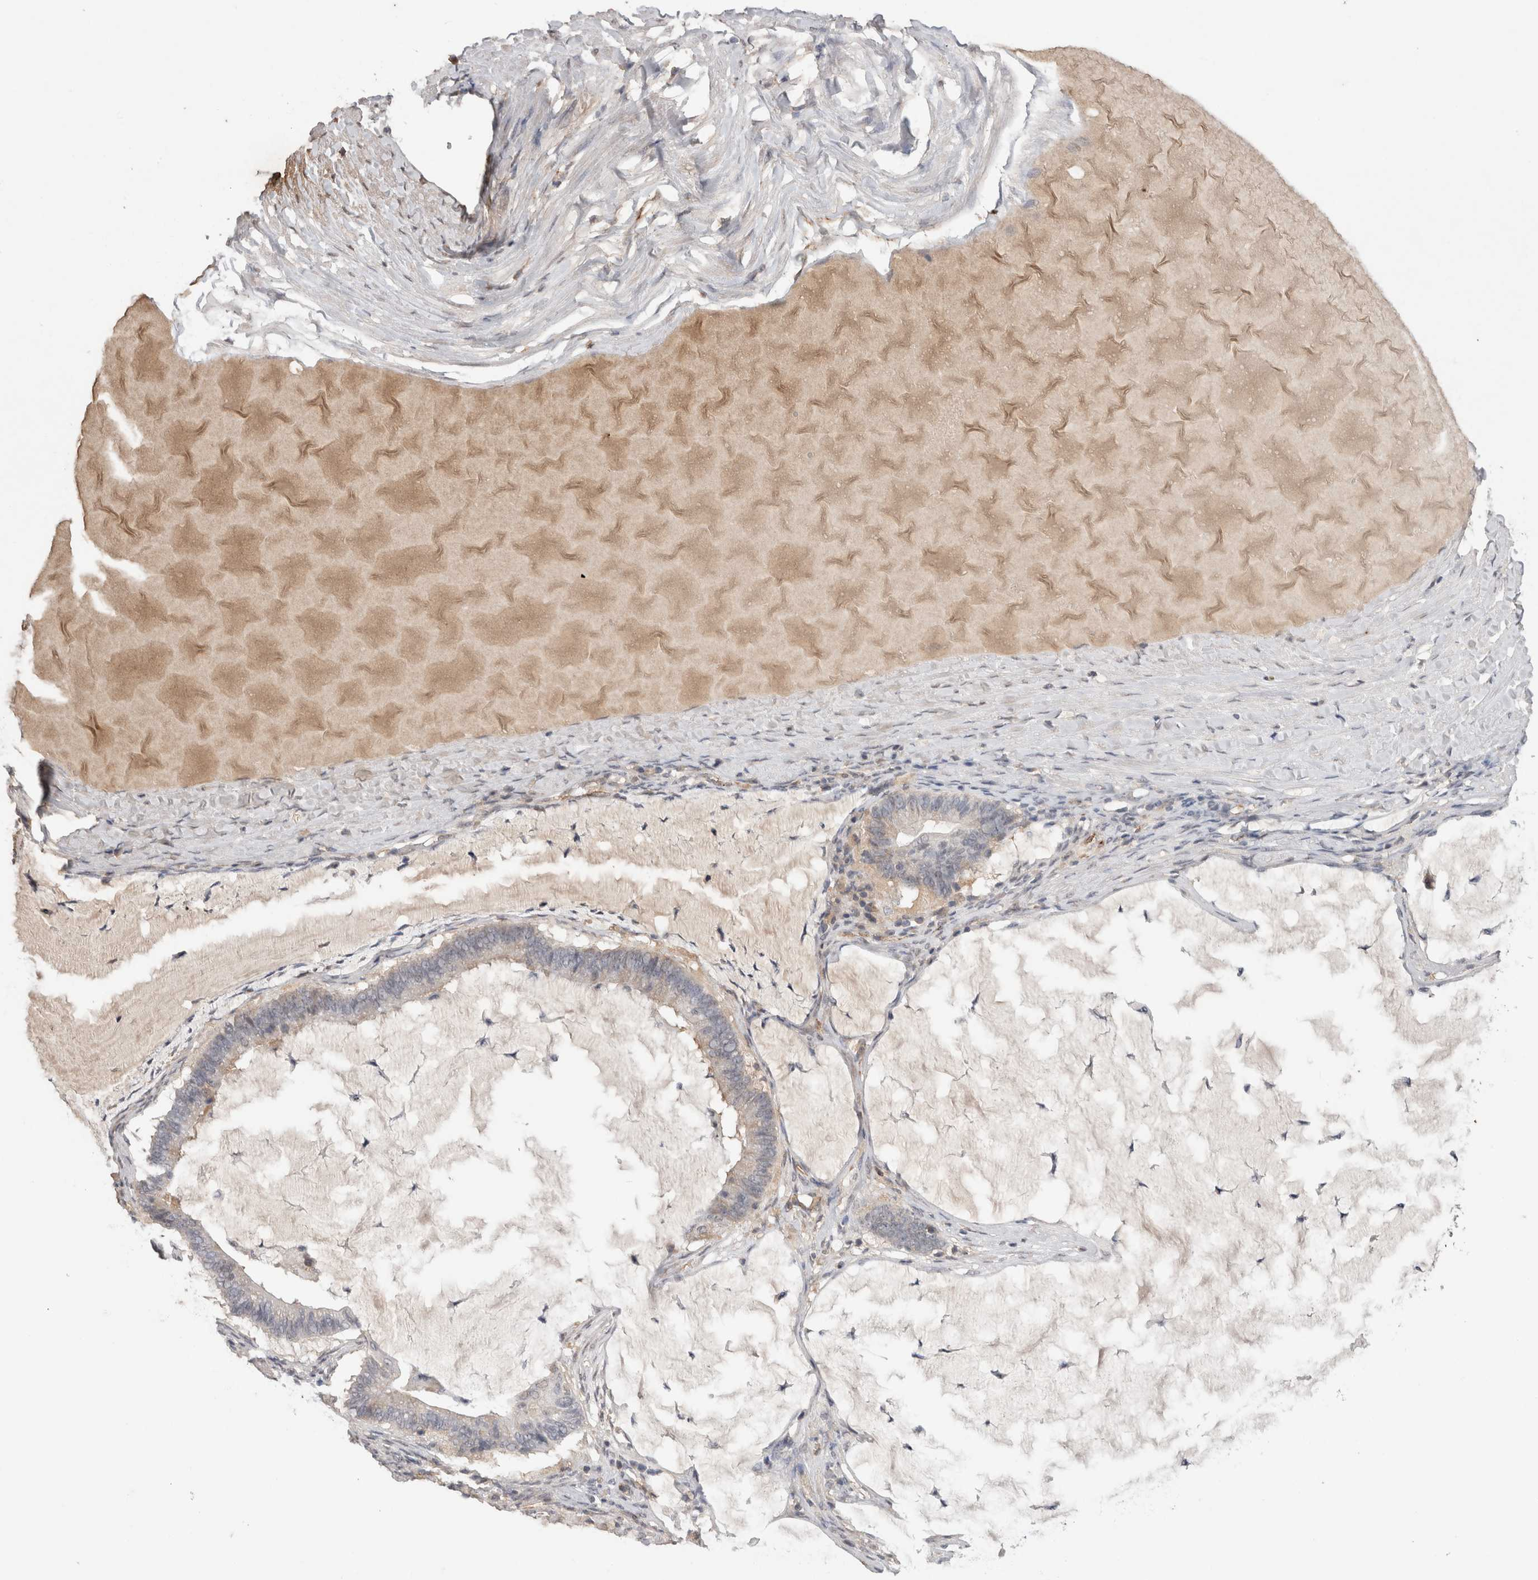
{"staining": {"intensity": "negative", "quantity": "none", "location": "none"}, "tissue": "ovarian cancer", "cell_type": "Tumor cells", "image_type": "cancer", "snomed": [{"axis": "morphology", "description": "Cystadenocarcinoma, mucinous, NOS"}, {"axis": "topography", "description": "Ovary"}], "caption": "Human ovarian cancer (mucinous cystadenocarcinoma) stained for a protein using immunohistochemistry (IHC) reveals no expression in tumor cells.", "gene": "CDH13", "patient": {"sex": "female", "age": 61}}